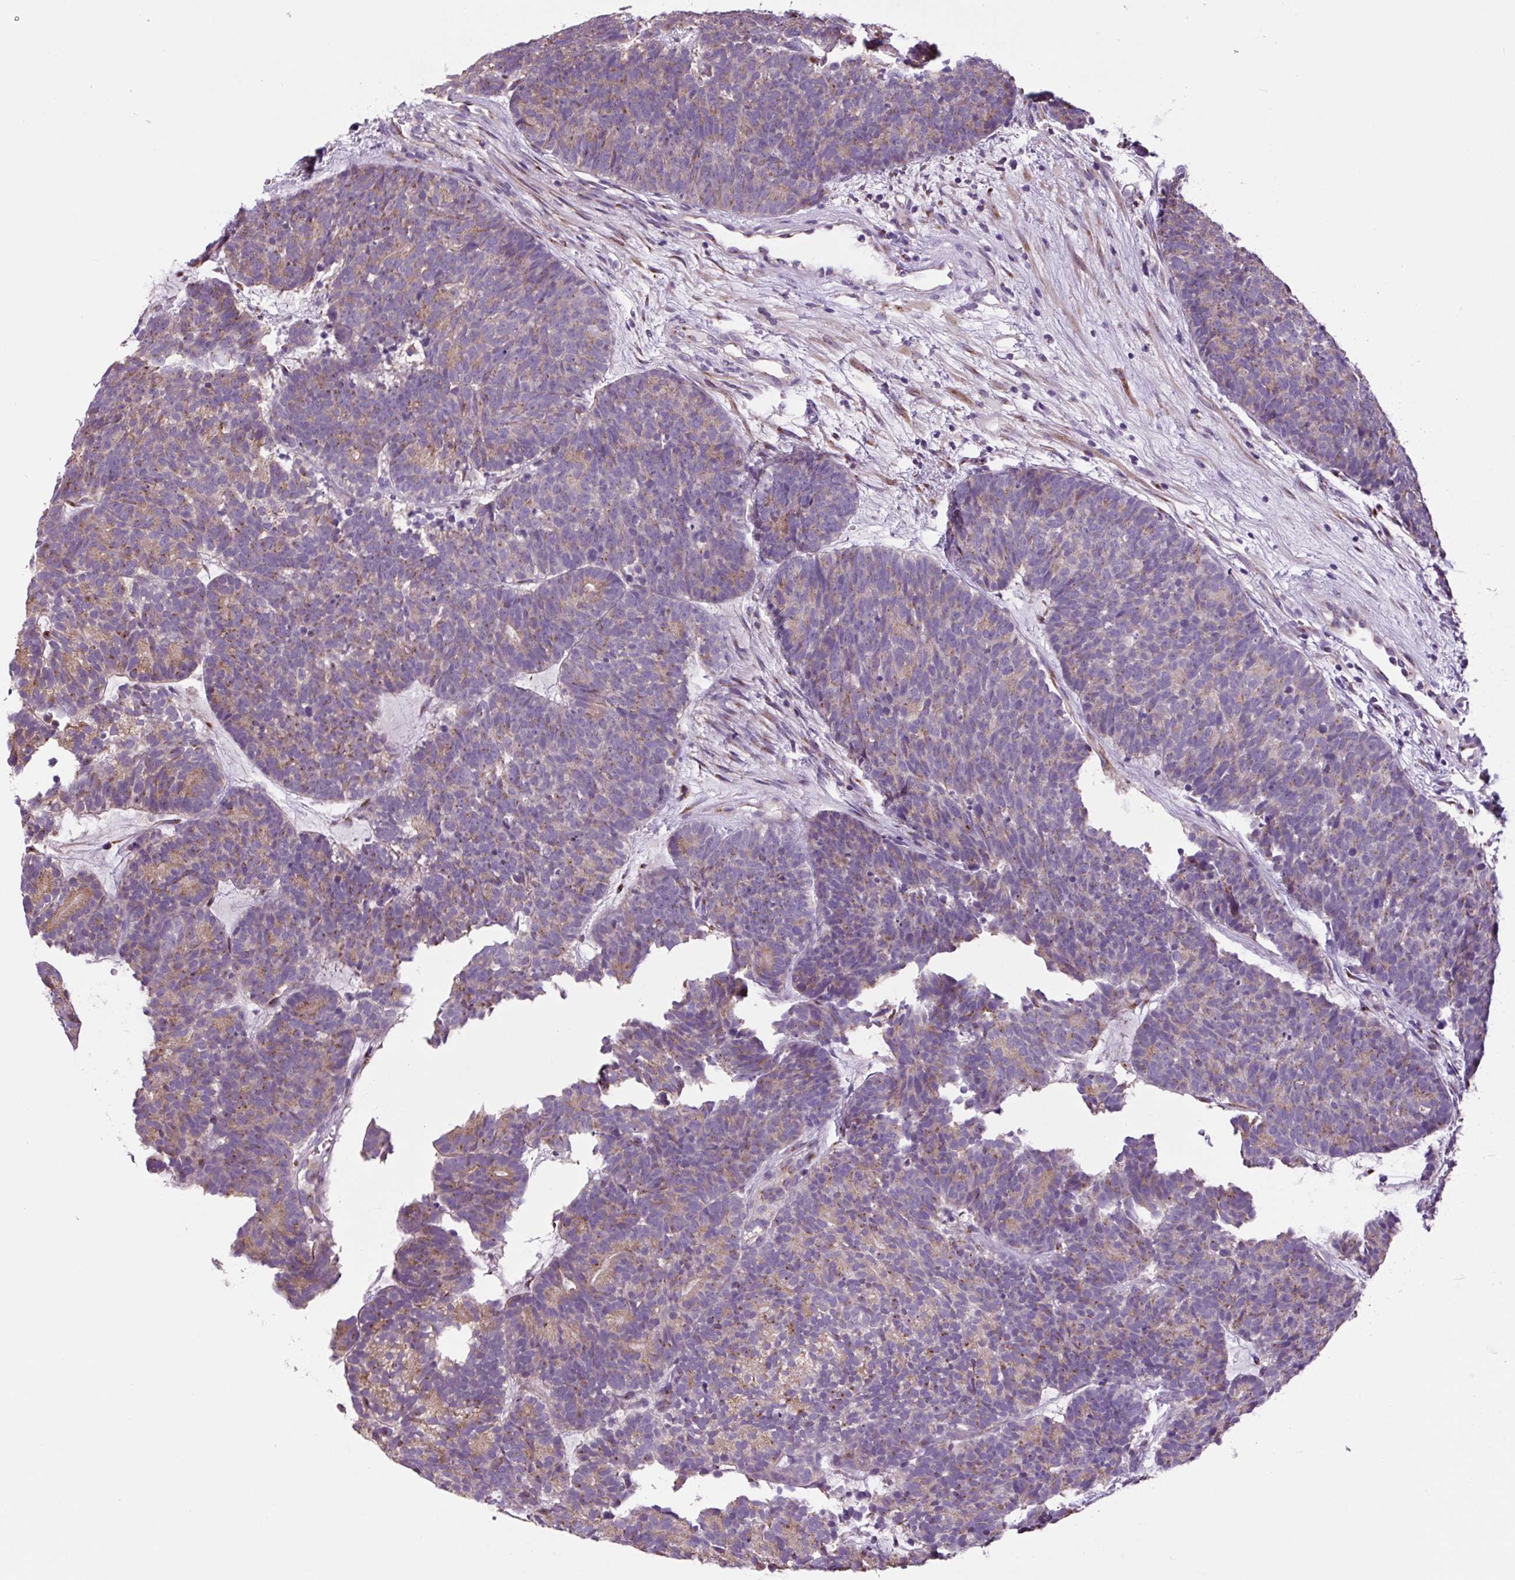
{"staining": {"intensity": "moderate", "quantity": "25%-75%", "location": "cytoplasmic/membranous"}, "tissue": "head and neck cancer", "cell_type": "Tumor cells", "image_type": "cancer", "snomed": [{"axis": "morphology", "description": "Adenocarcinoma, NOS"}, {"axis": "topography", "description": "Head-Neck"}], "caption": "The histopathology image reveals staining of head and neck cancer (adenocarcinoma), revealing moderate cytoplasmic/membranous protein expression (brown color) within tumor cells. The staining is performed using DAB (3,3'-diaminobenzidine) brown chromogen to label protein expression. The nuclei are counter-stained blue using hematoxylin.", "gene": "GORASP1", "patient": {"sex": "female", "age": 81}}